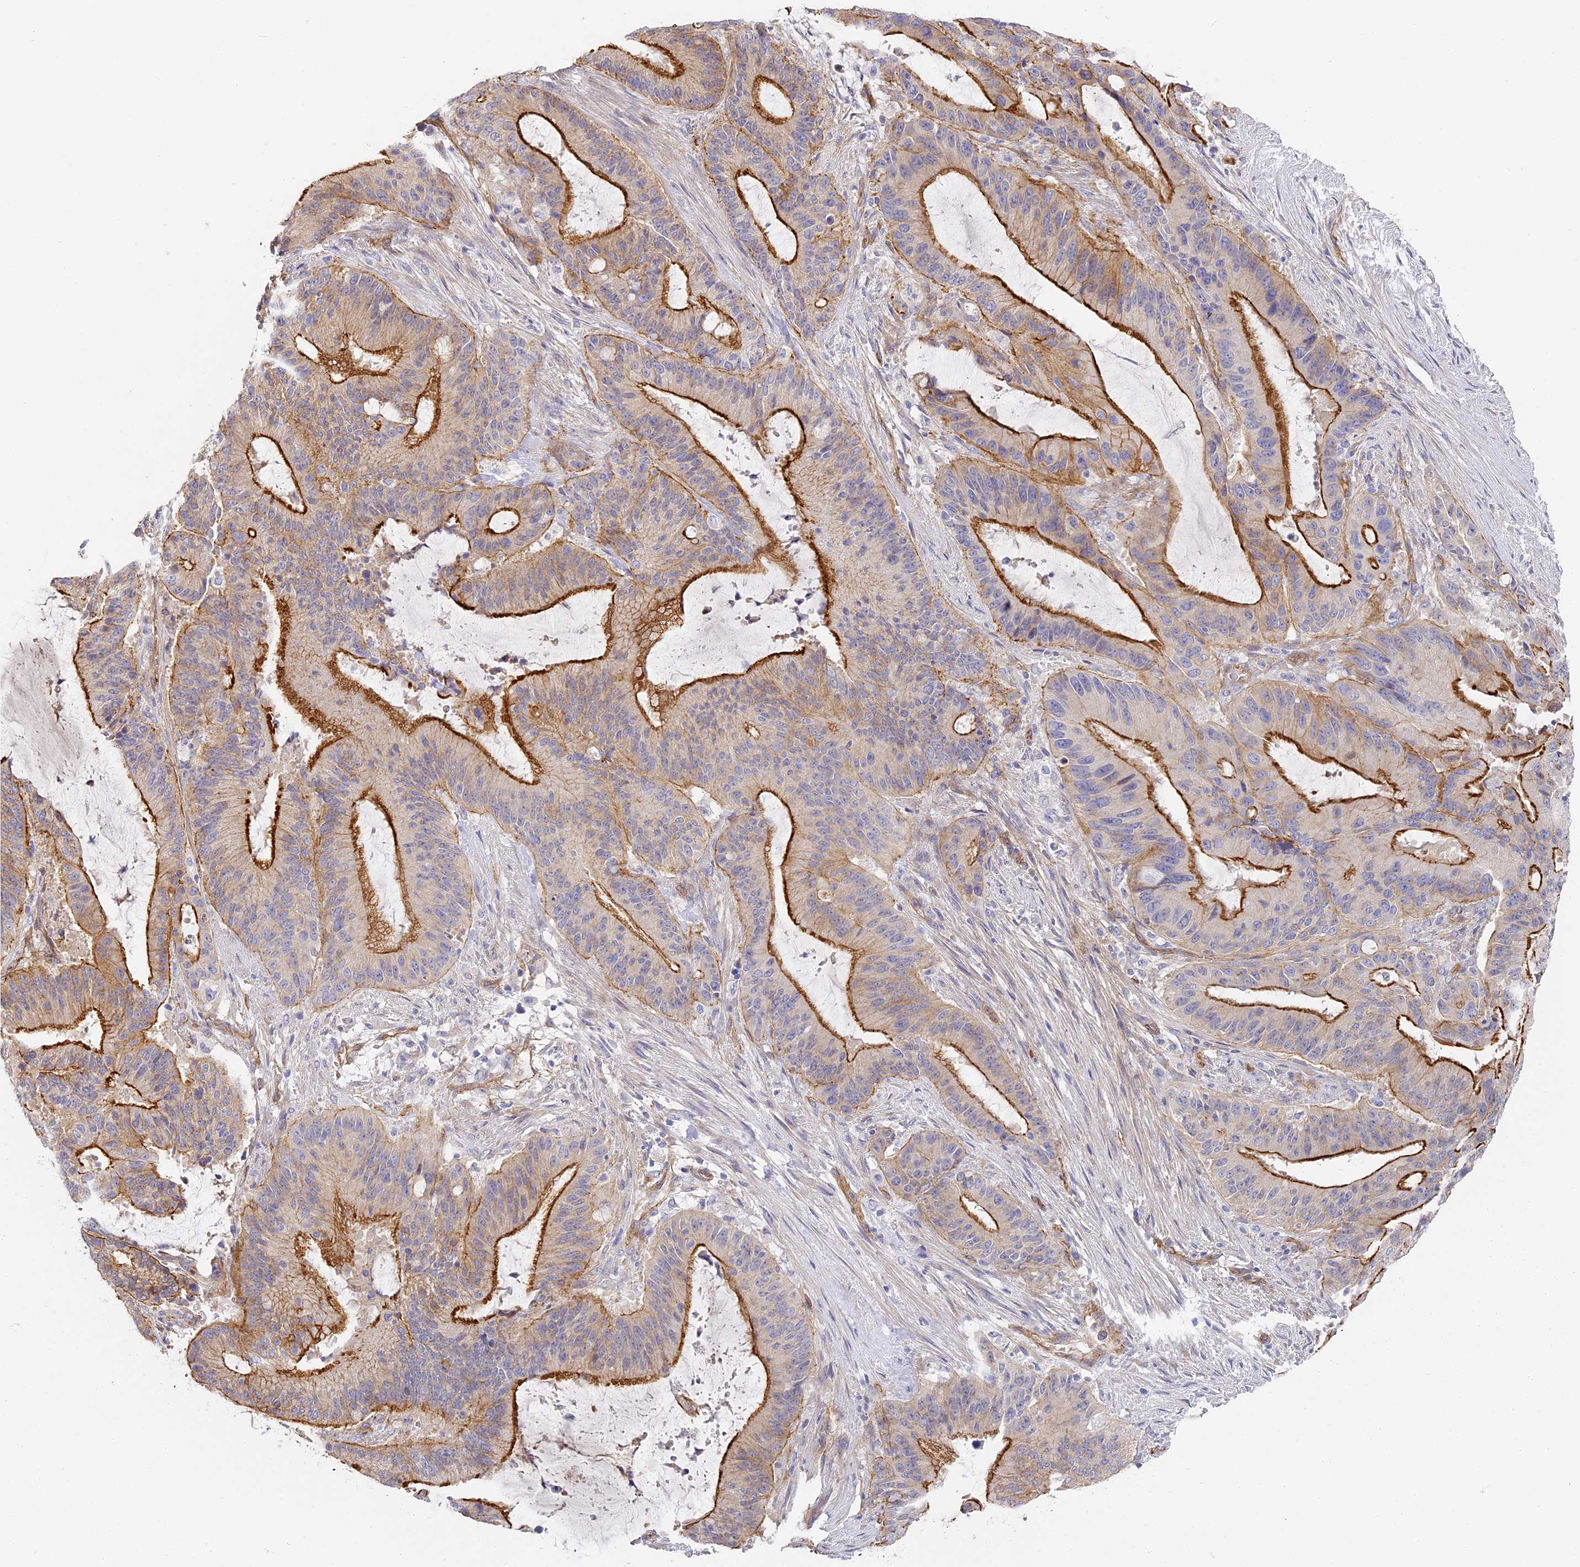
{"staining": {"intensity": "strong", "quantity": "25%-75%", "location": "cytoplasmic/membranous"}, "tissue": "liver cancer", "cell_type": "Tumor cells", "image_type": "cancer", "snomed": [{"axis": "morphology", "description": "Normal tissue, NOS"}, {"axis": "morphology", "description": "Cholangiocarcinoma"}, {"axis": "topography", "description": "Liver"}, {"axis": "topography", "description": "Peripheral nerve tissue"}], "caption": "Immunohistochemical staining of human liver cancer (cholangiocarcinoma) shows high levels of strong cytoplasmic/membranous positivity in approximately 25%-75% of tumor cells.", "gene": "CCDC30", "patient": {"sex": "female", "age": 73}}